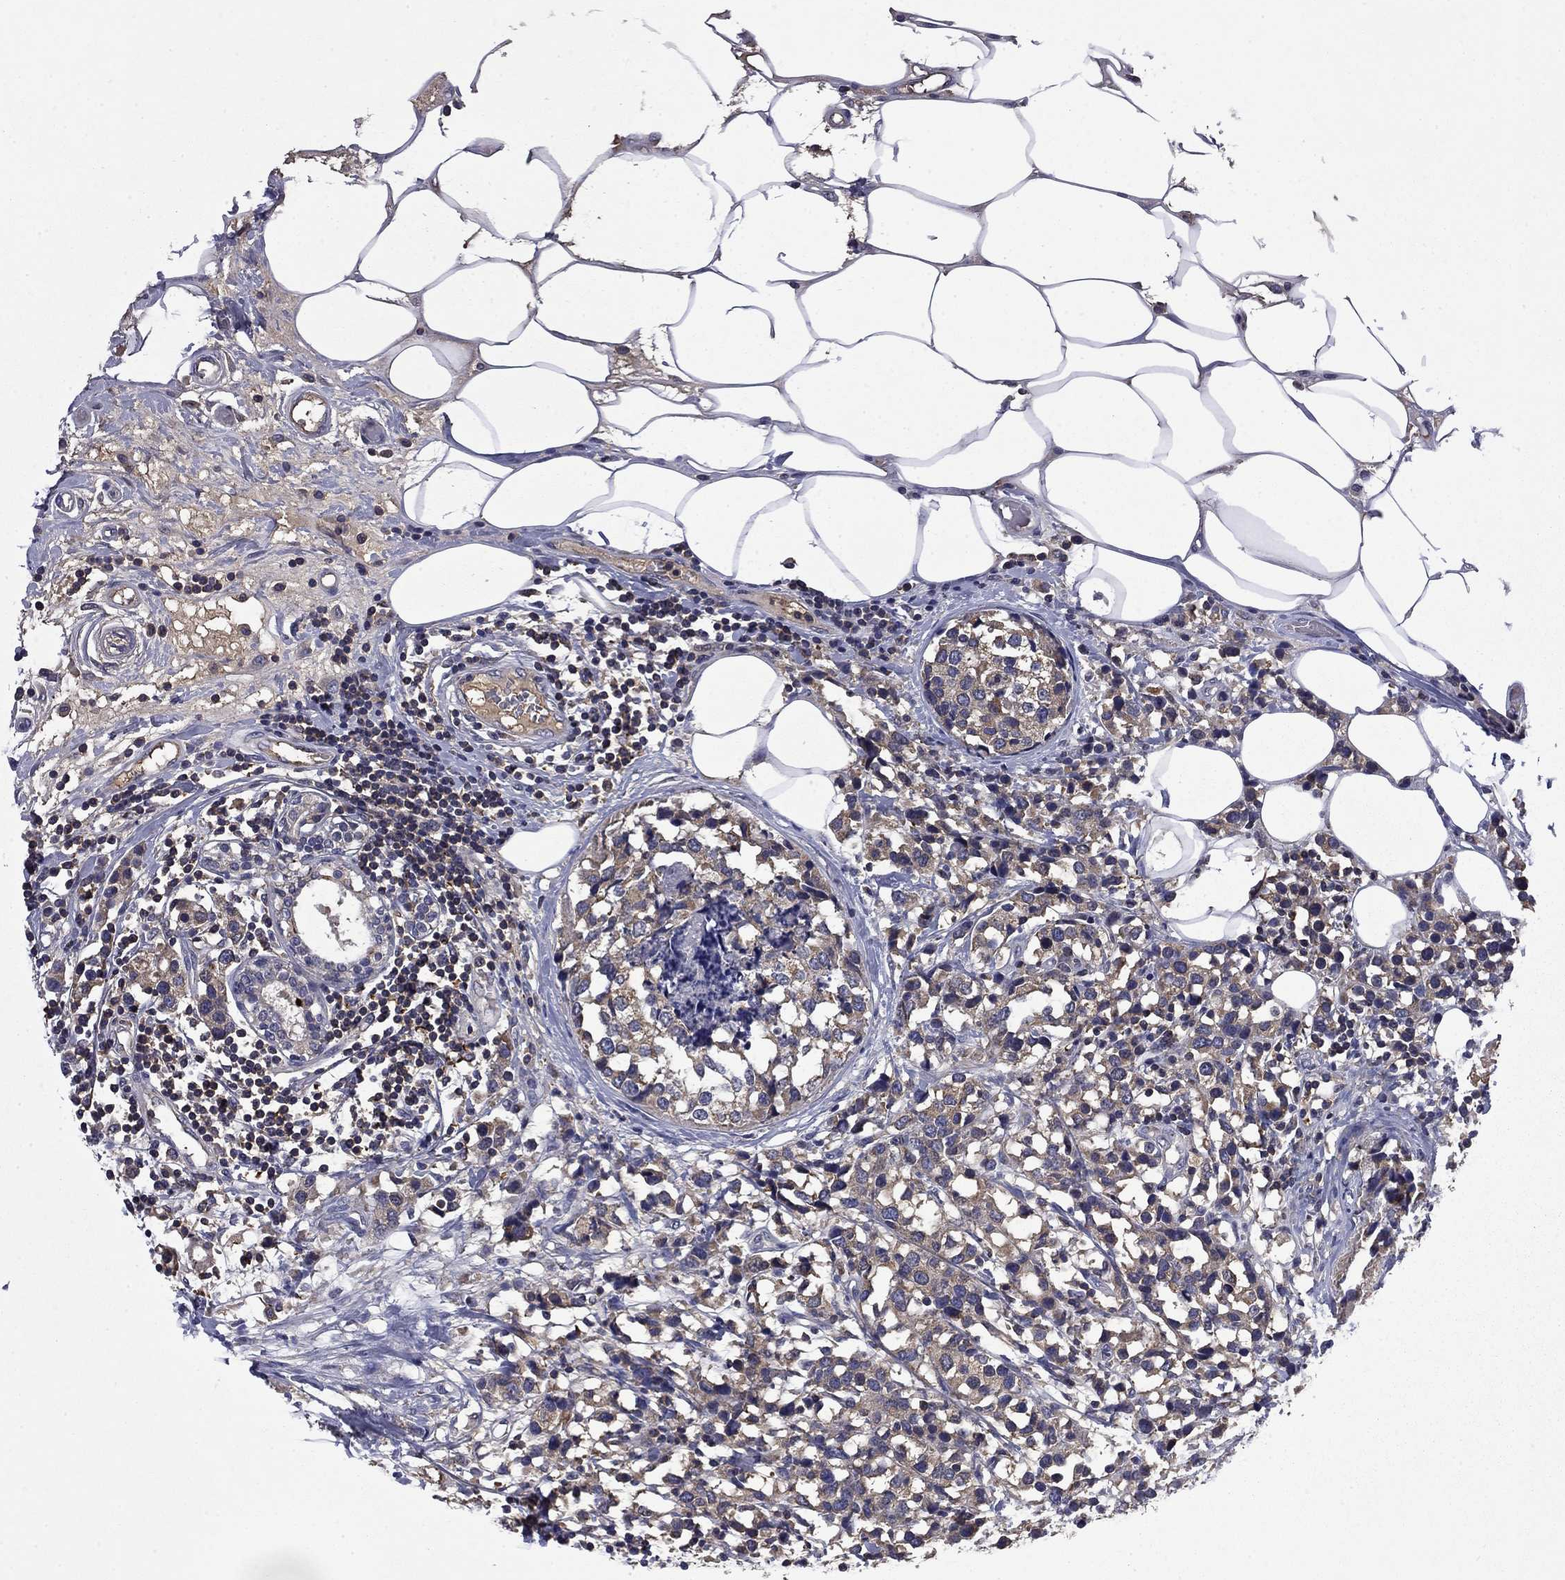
{"staining": {"intensity": "weak", "quantity": ">75%", "location": "cytoplasmic/membranous"}, "tissue": "breast cancer", "cell_type": "Tumor cells", "image_type": "cancer", "snomed": [{"axis": "morphology", "description": "Lobular carcinoma"}, {"axis": "topography", "description": "Breast"}], "caption": "Breast lobular carcinoma was stained to show a protein in brown. There is low levels of weak cytoplasmic/membranous positivity in about >75% of tumor cells.", "gene": "CEACAM7", "patient": {"sex": "female", "age": 59}}